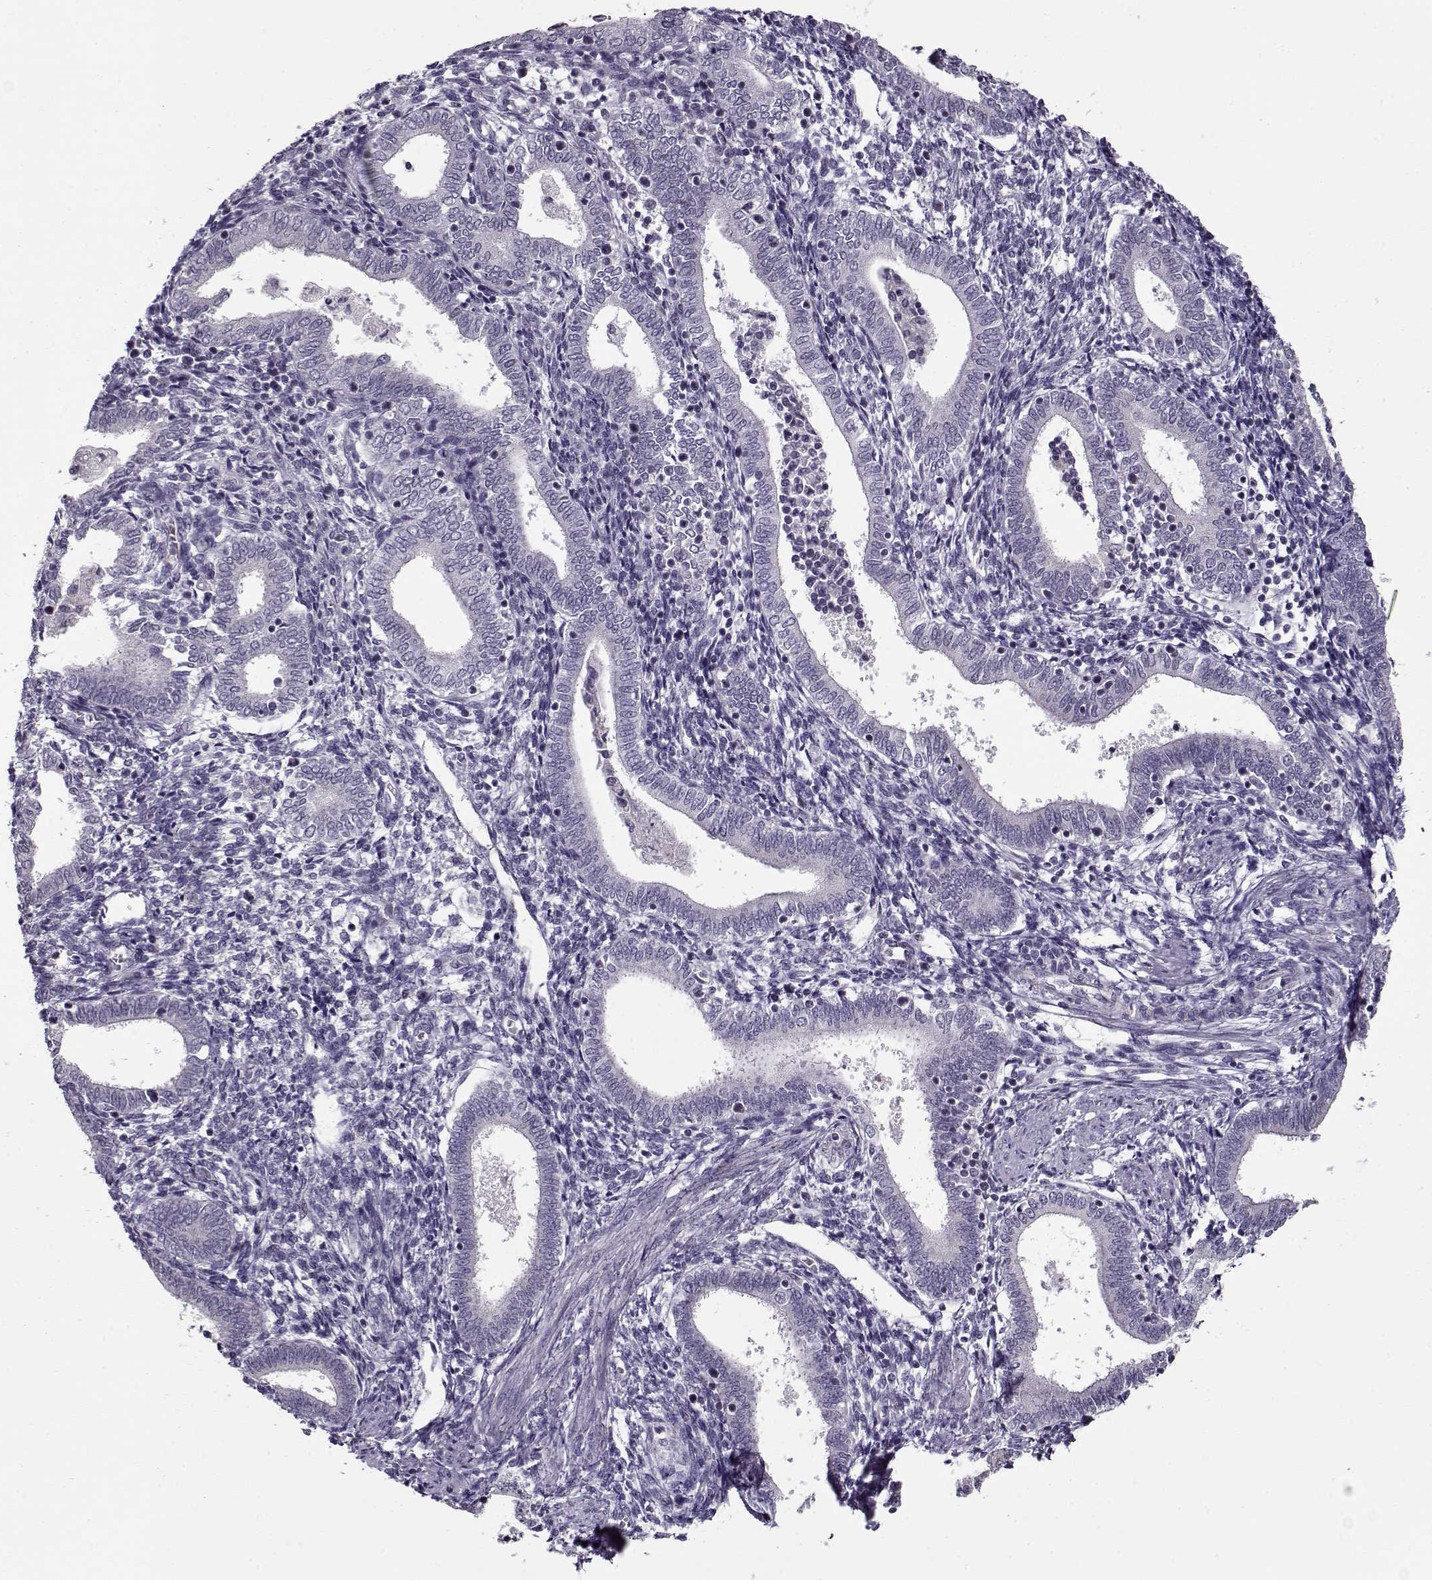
{"staining": {"intensity": "negative", "quantity": "none", "location": "none"}, "tissue": "endometrium", "cell_type": "Cells in endometrial stroma", "image_type": "normal", "snomed": [{"axis": "morphology", "description": "Normal tissue, NOS"}, {"axis": "topography", "description": "Endometrium"}], "caption": "The histopathology image displays no staining of cells in endometrial stroma in benign endometrium. Brightfield microscopy of immunohistochemistry stained with DAB (3,3'-diaminobenzidine) (brown) and hematoxylin (blue), captured at high magnification.", "gene": "SEC16B", "patient": {"sex": "female", "age": 42}}